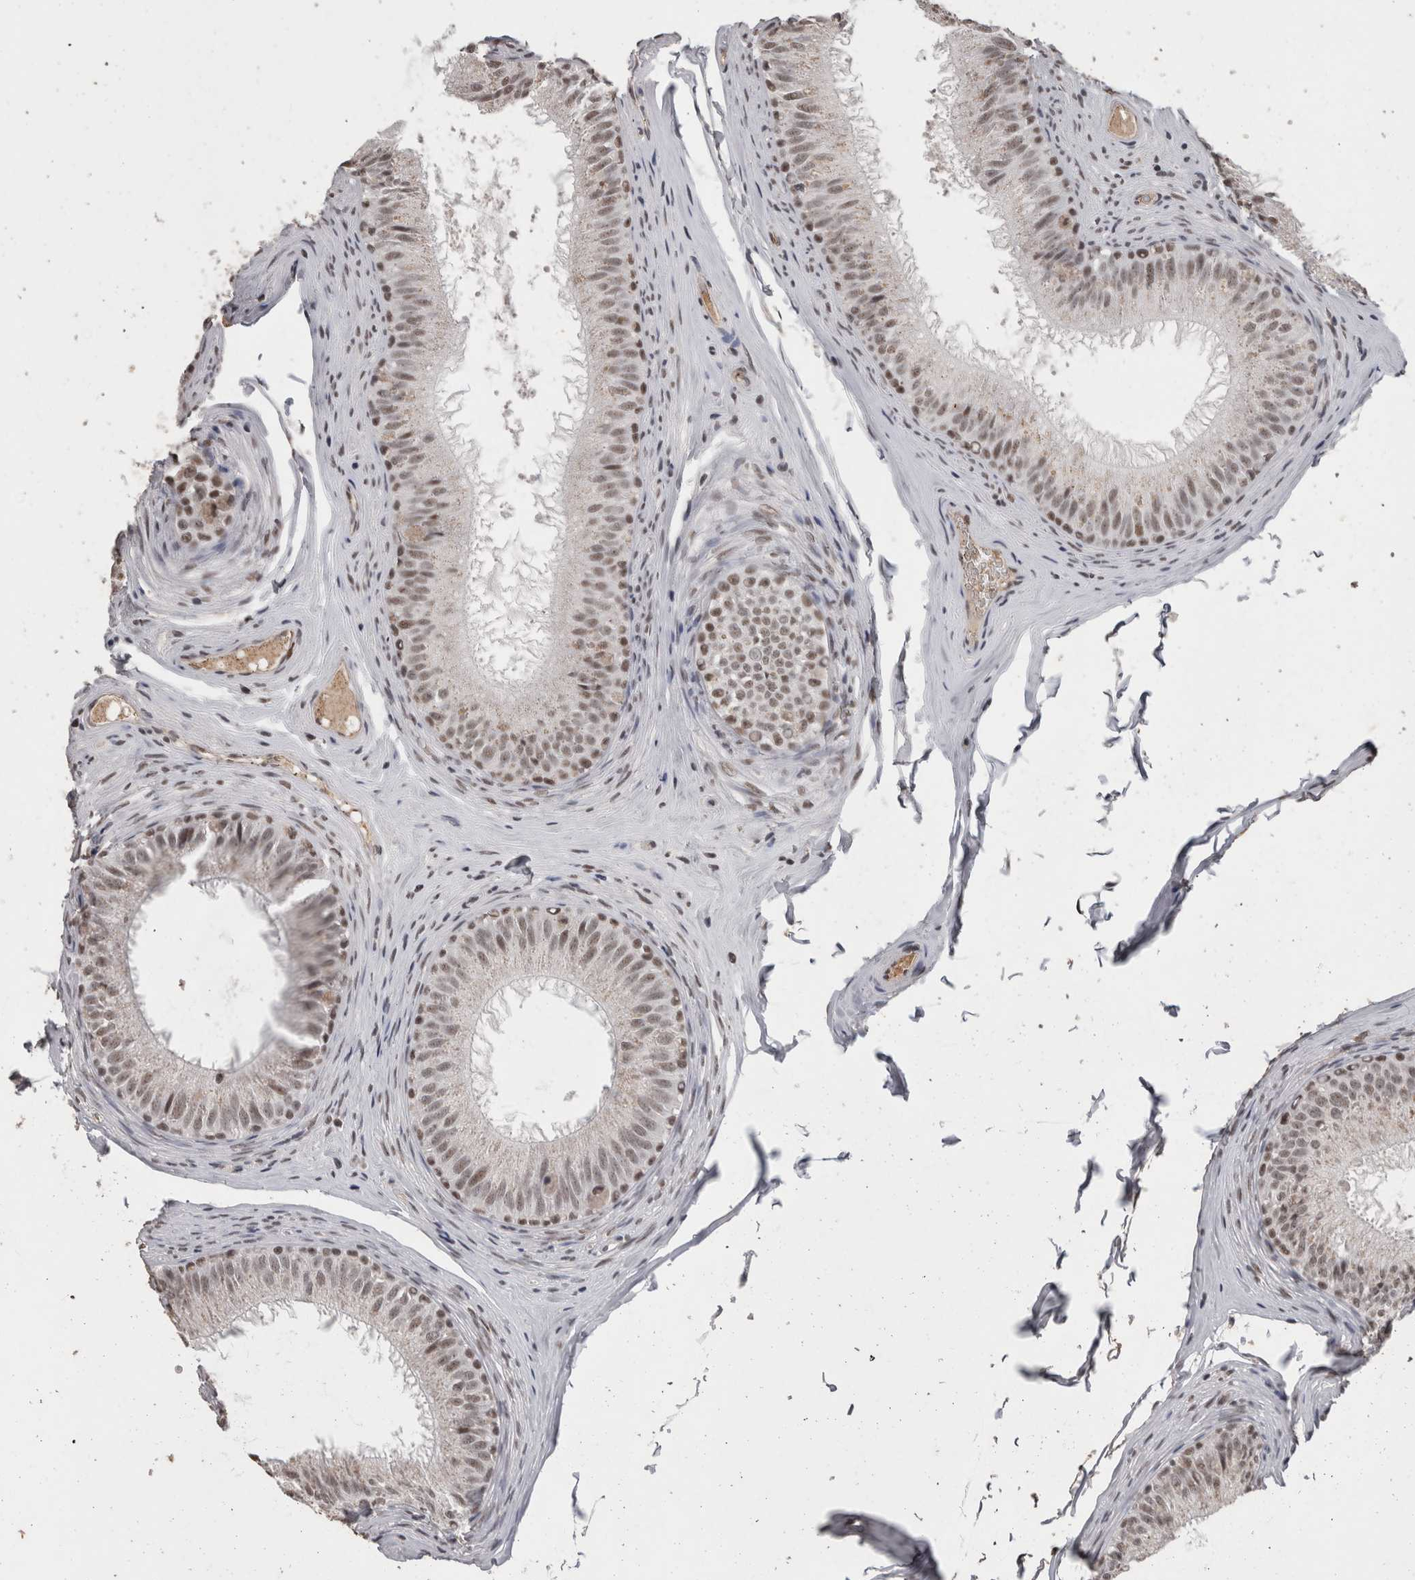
{"staining": {"intensity": "moderate", "quantity": "25%-75%", "location": "nuclear"}, "tissue": "epididymis", "cell_type": "Glandular cells", "image_type": "normal", "snomed": [{"axis": "morphology", "description": "Normal tissue, NOS"}, {"axis": "topography", "description": "Epididymis"}], "caption": "A medium amount of moderate nuclear staining is identified in about 25%-75% of glandular cells in benign epididymis.", "gene": "DDX17", "patient": {"sex": "male", "age": 32}}